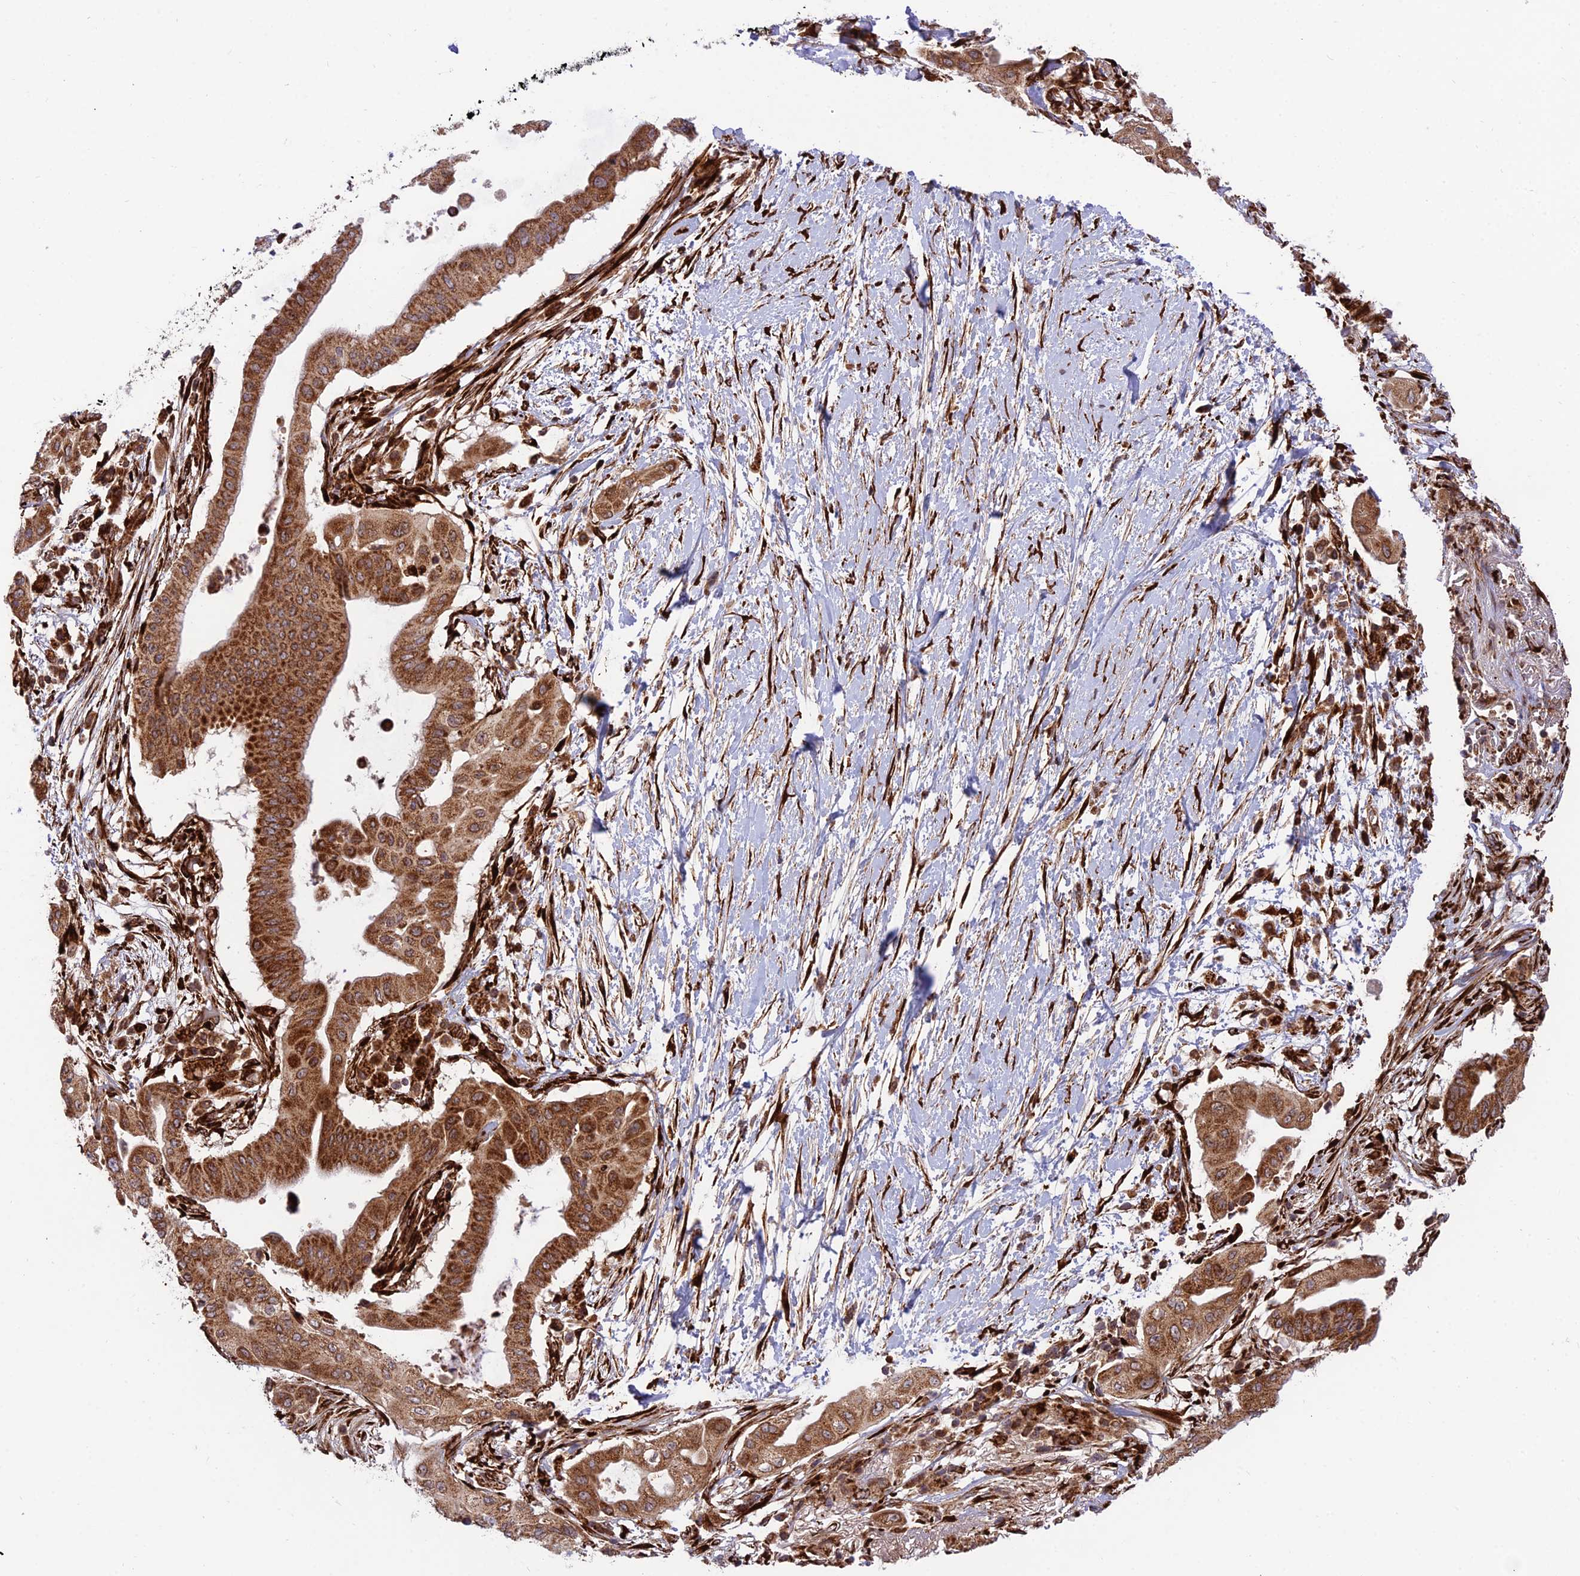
{"staining": {"intensity": "strong", "quantity": ">75%", "location": "cytoplasmic/membranous"}, "tissue": "pancreatic cancer", "cell_type": "Tumor cells", "image_type": "cancer", "snomed": [{"axis": "morphology", "description": "Adenocarcinoma, NOS"}, {"axis": "topography", "description": "Pancreas"}], "caption": "IHC image of neoplastic tissue: adenocarcinoma (pancreatic) stained using immunohistochemistry exhibits high levels of strong protein expression localized specifically in the cytoplasmic/membranous of tumor cells, appearing as a cytoplasmic/membranous brown color.", "gene": "CRTAP", "patient": {"sex": "male", "age": 68}}